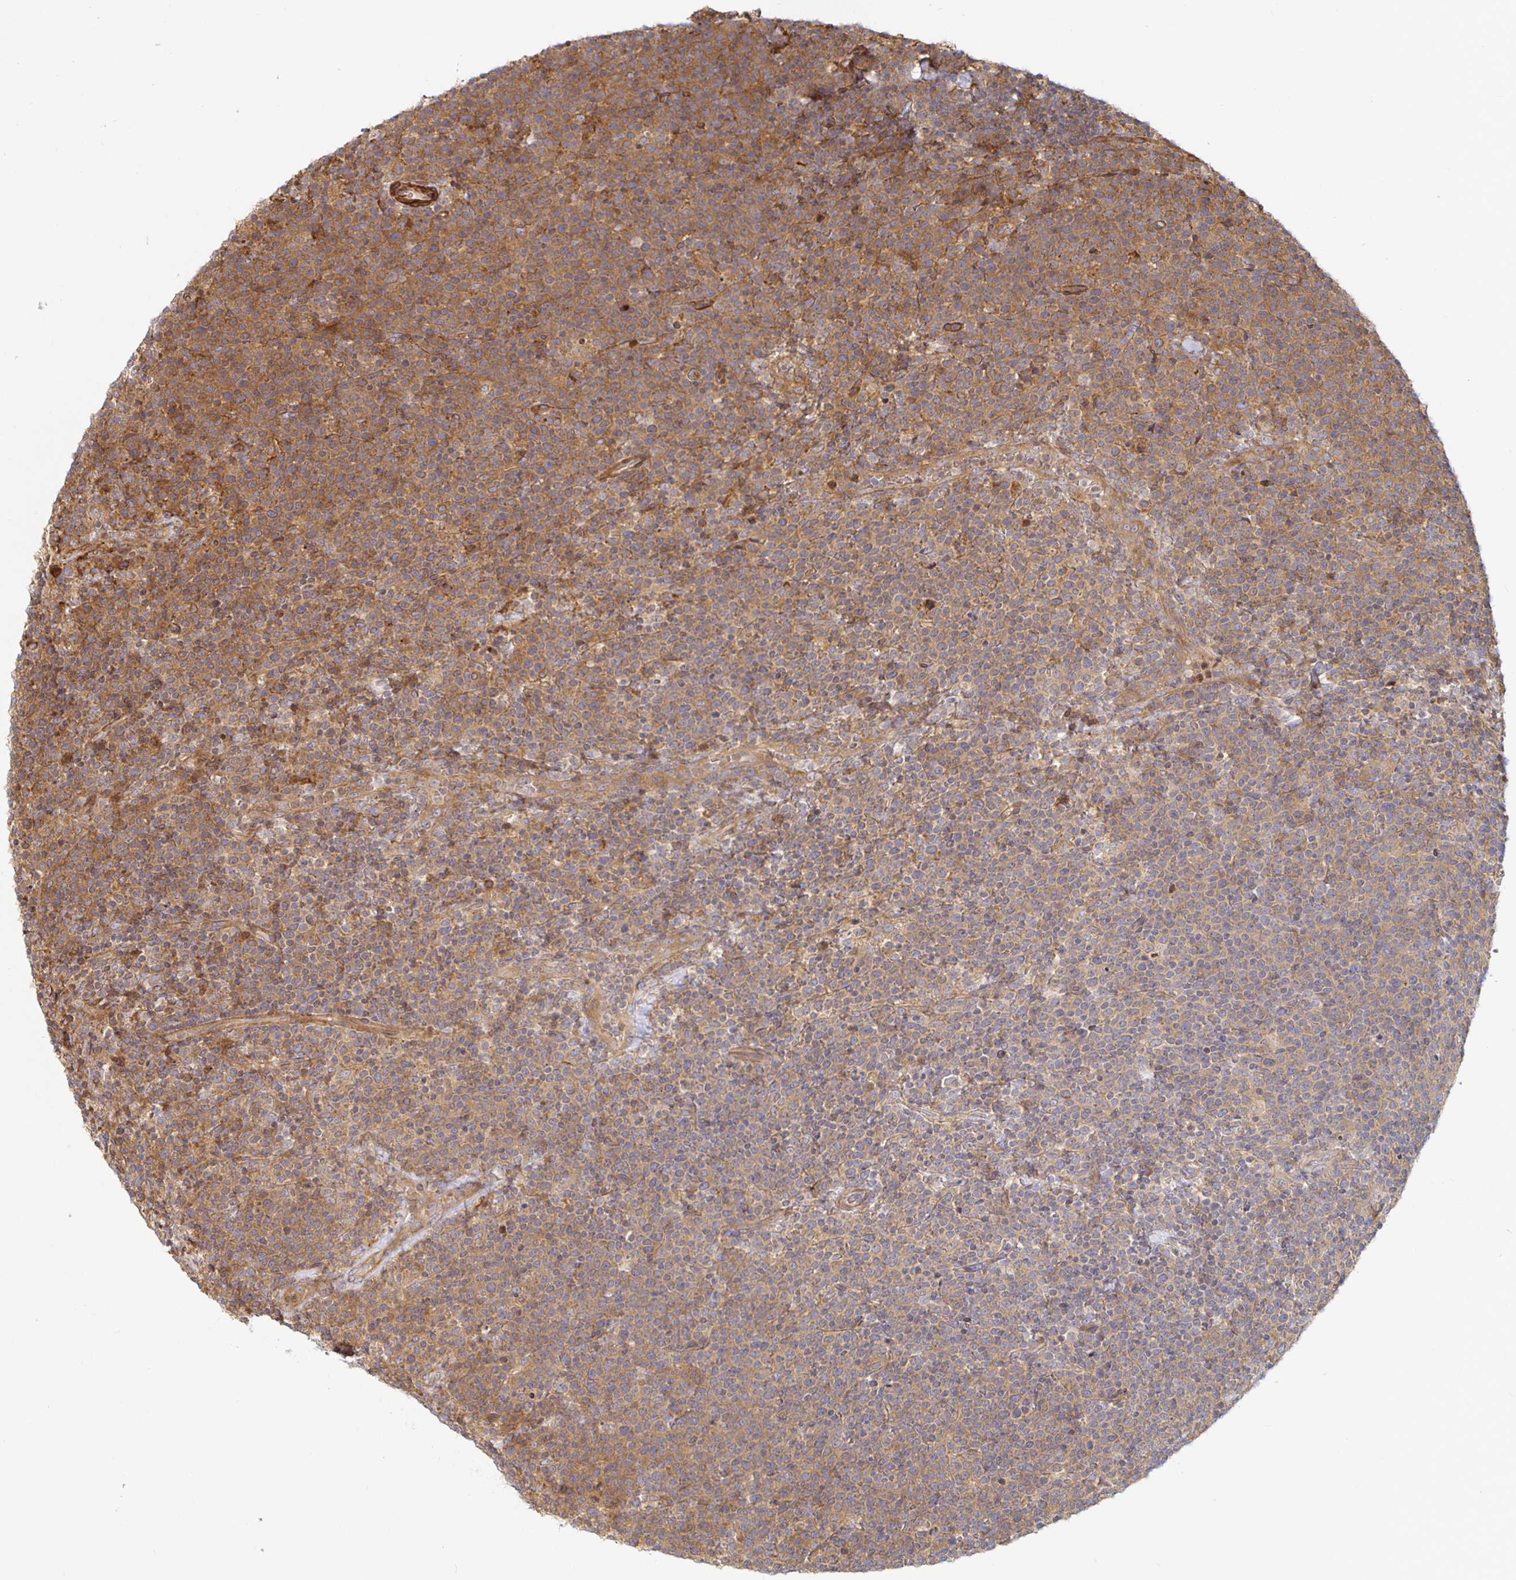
{"staining": {"intensity": "moderate", "quantity": ">75%", "location": "cytoplasmic/membranous"}, "tissue": "lymphoma", "cell_type": "Tumor cells", "image_type": "cancer", "snomed": [{"axis": "morphology", "description": "Malignant lymphoma, non-Hodgkin's type, High grade"}, {"axis": "topography", "description": "Lymph node"}], "caption": "Approximately >75% of tumor cells in lymphoma reveal moderate cytoplasmic/membranous protein positivity as visualized by brown immunohistochemical staining.", "gene": "STRAP", "patient": {"sex": "male", "age": 61}}